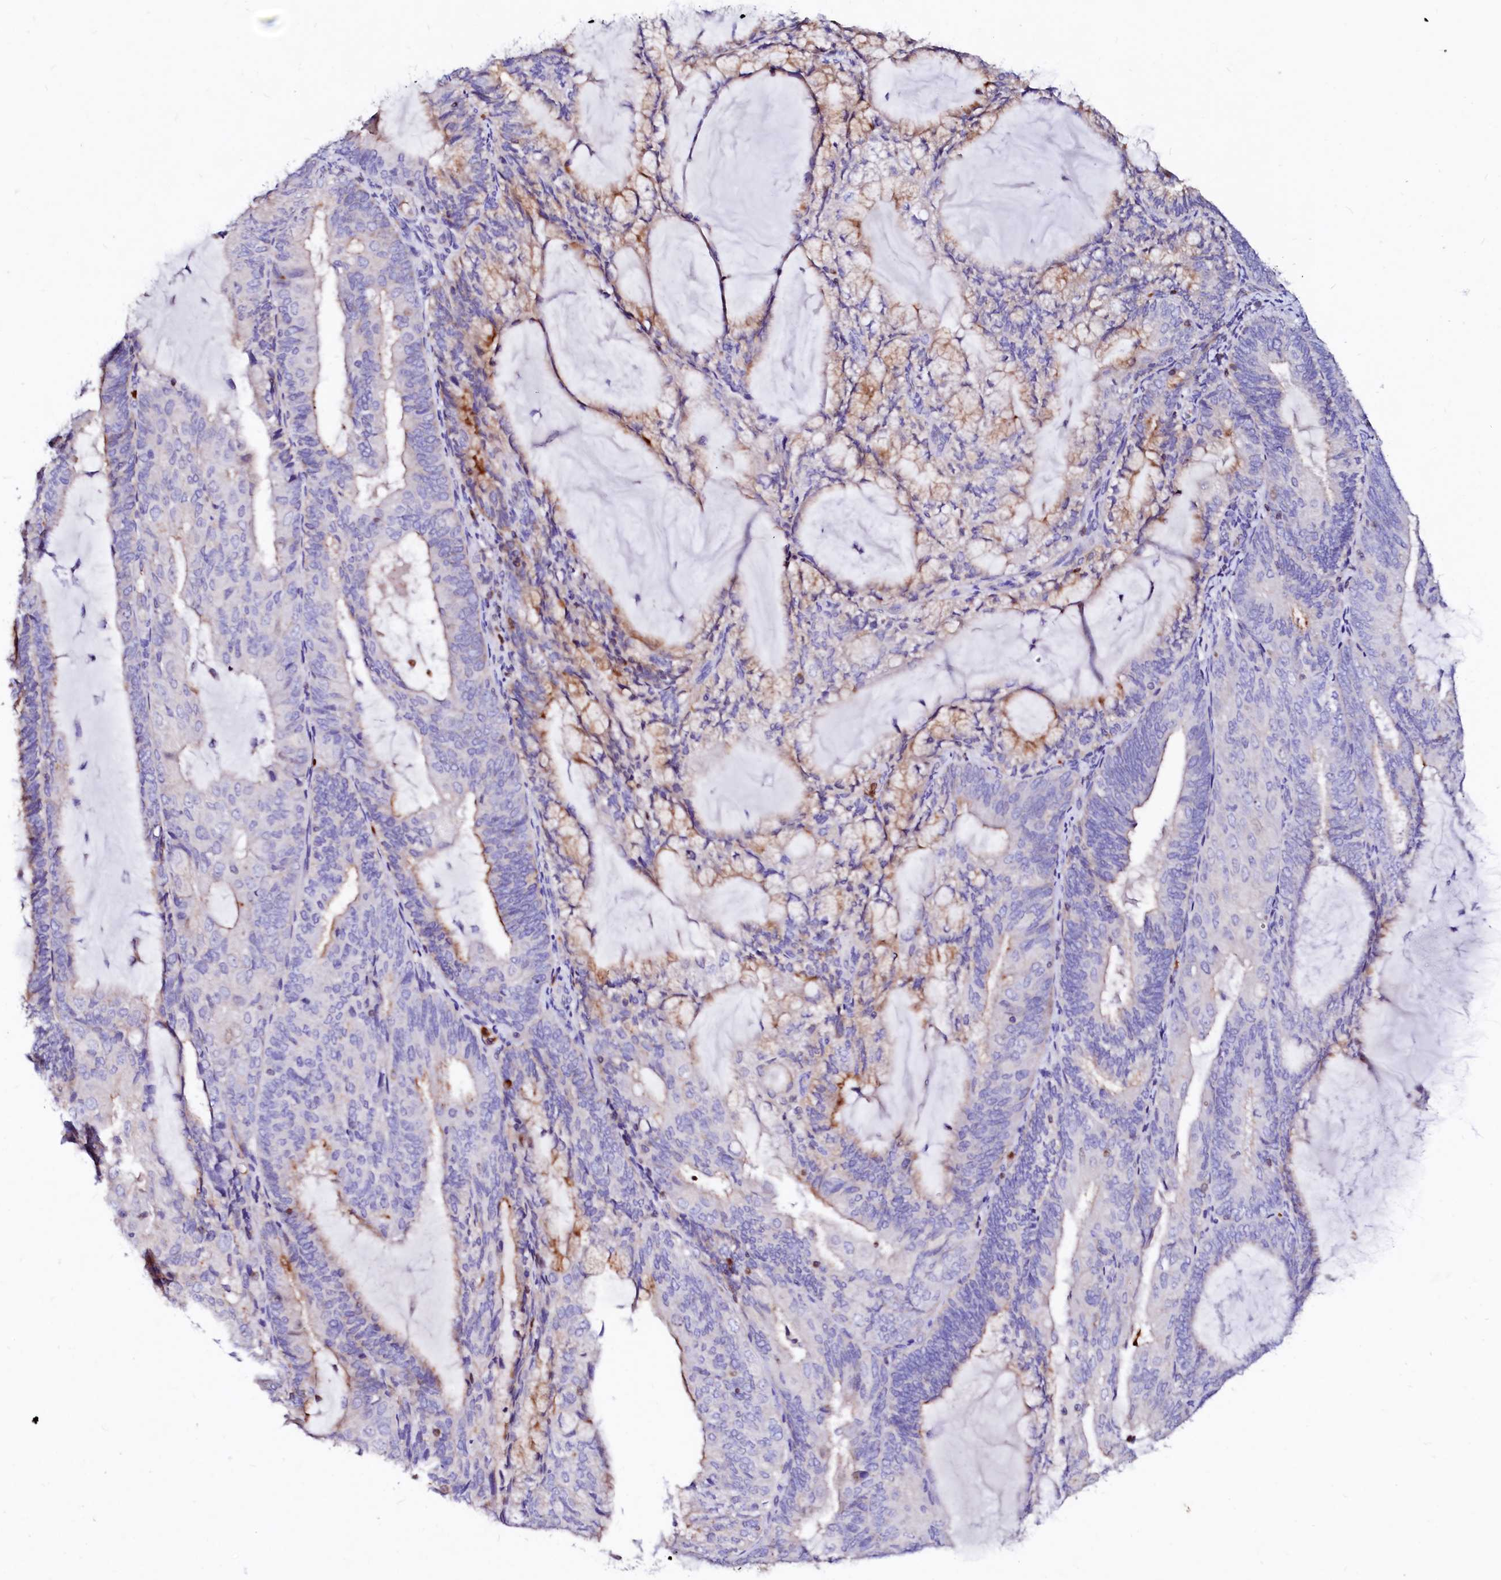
{"staining": {"intensity": "weak", "quantity": "<25%", "location": "cytoplasmic/membranous"}, "tissue": "endometrial cancer", "cell_type": "Tumor cells", "image_type": "cancer", "snomed": [{"axis": "morphology", "description": "Adenocarcinoma, NOS"}, {"axis": "topography", "description": "Endometrium"}], "caption": "Immunohistochemistry image of human endometrial cancer (adenocarcinoma) stained for a protein (brown), which exhibits no staining in tumor cells.", "gene": "RAB27A", "patient": {"sex": "female", "age": 81}}